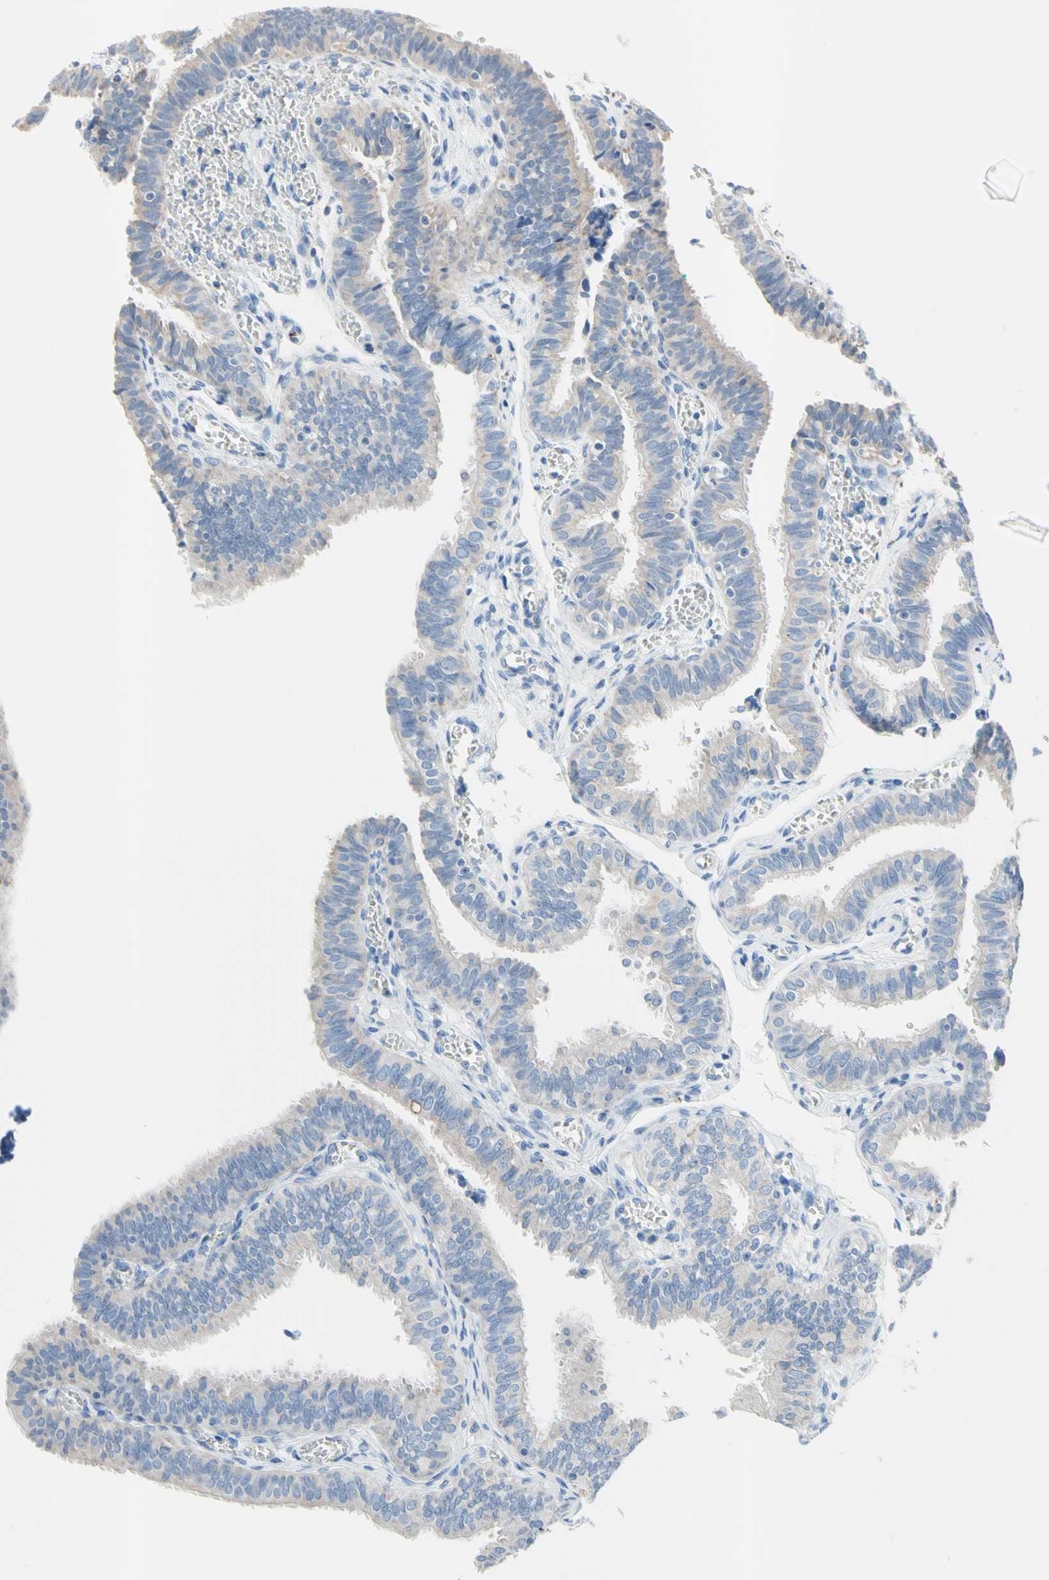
{"staining": {"intensity": "weak", "quantity": ">75%", "location": "cytoplasmic/membranous"}, "tissue": "fallopian tube", "cell_type": "Glandular cells", "image_type": "normal", "snomed": [{"axis": "morphology", "description": "Normal tissue, NOS"}, {"axis": "topography", "description": "Fallopian tube"}], "caption": "Immunohistochemical staining of normal fallopian tube shows weak cytoplasmic/membranous protein staining in about >75% of glandular cells.", "gene": "MFF", "patient": {"sex": "female", "age": 46}}